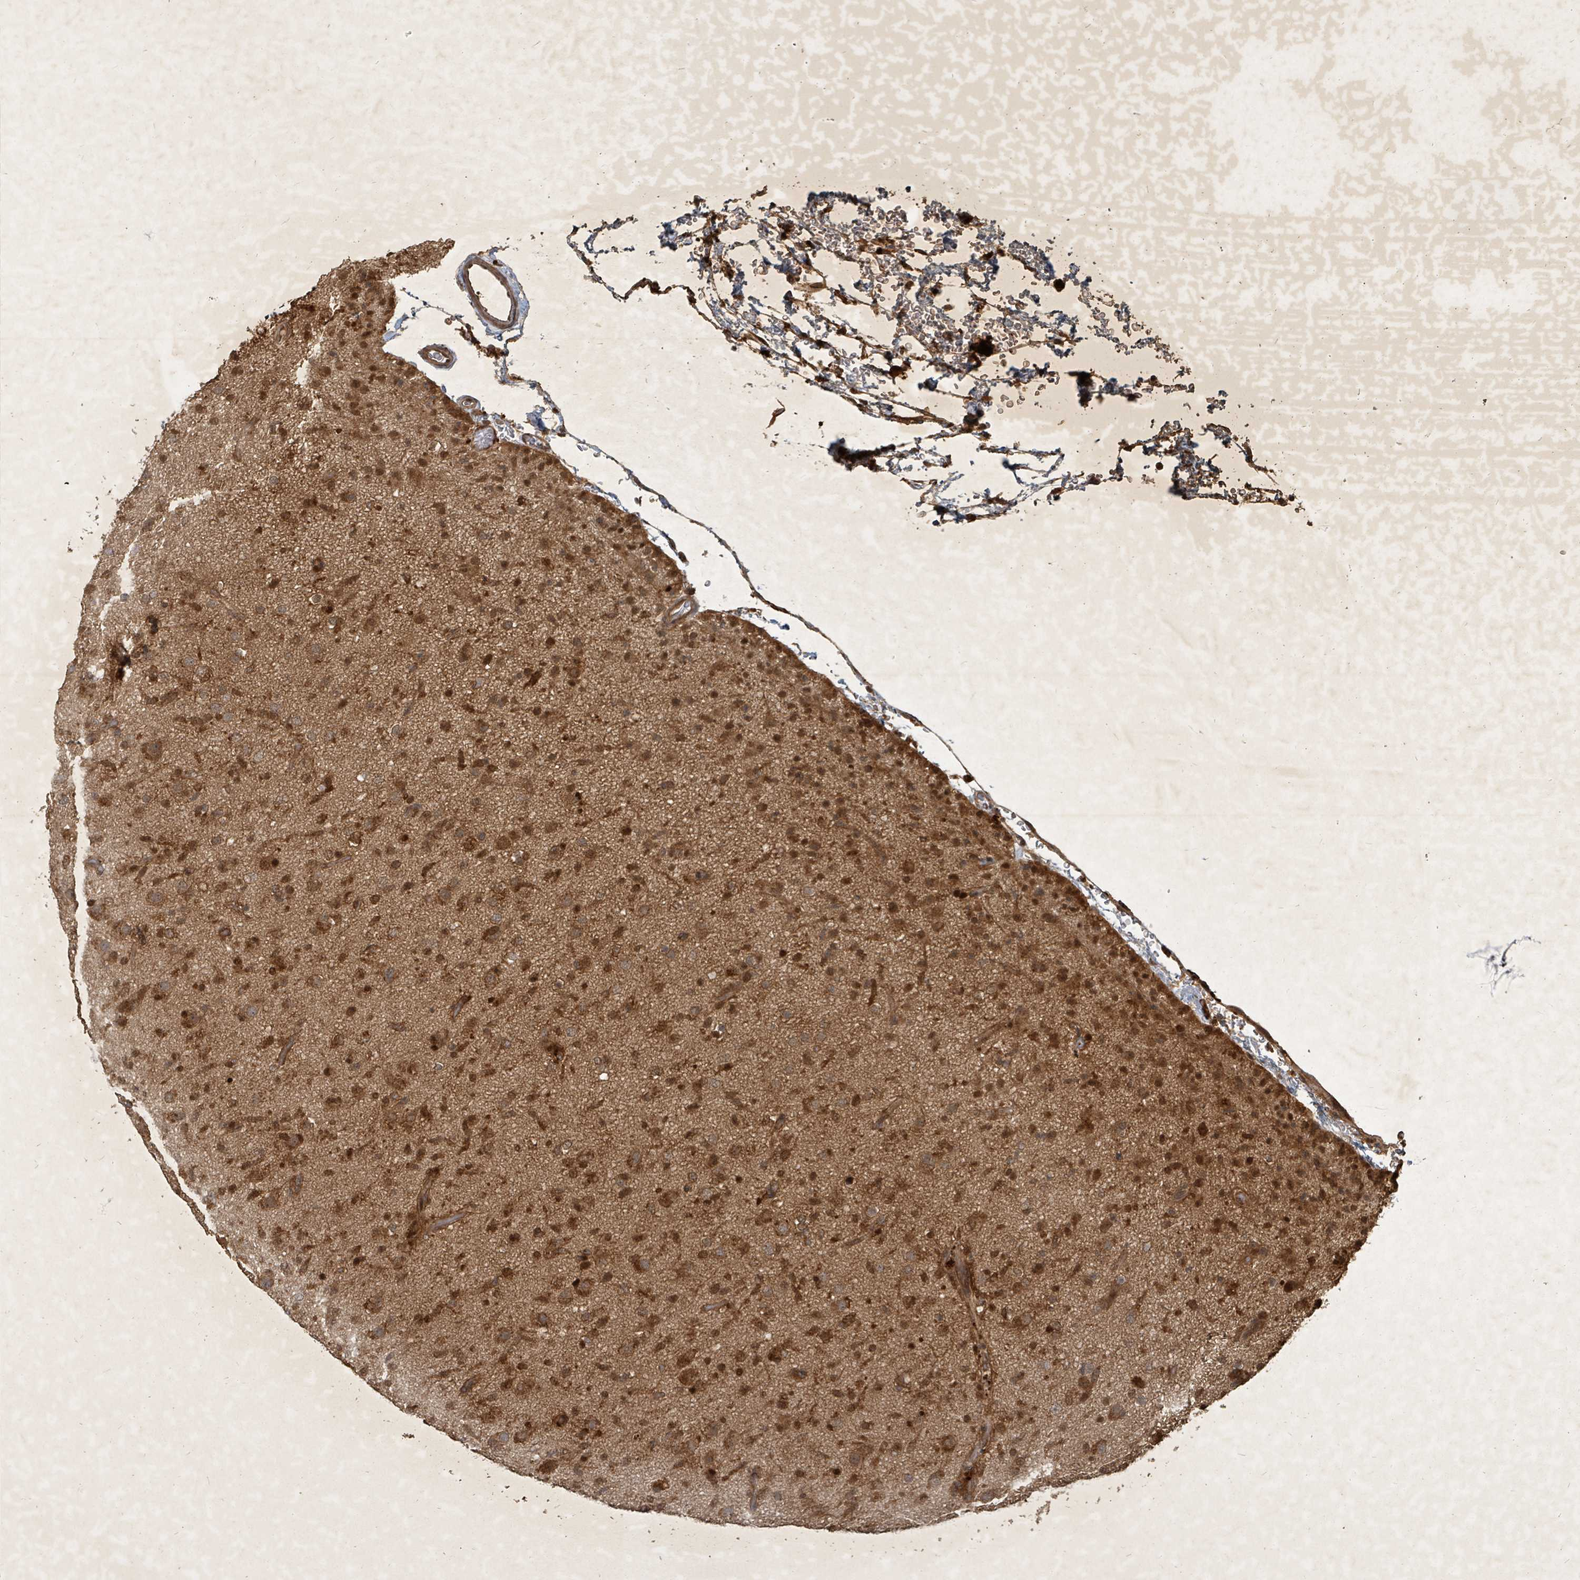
{"staining": {"intensity": "moderate", "quantity": ">75%", "location": "cytoplasmic/membranous,nuclear"}, "tissue": "glioma", "cell_type": "Tumor cells", "image_type": "cancer", "snomed": [{"axis": "morphology", "description": "Glioma, malignant, Low grade"}, {"axis": "topography", "description": "Brain"}], "caption": "Glioma stained for a protein (brown) demonstrates moderate cytoplasmic/membranous and nuclear positive expression in about >75% of tumor cells.", "gene": "KDM4E", "patient": {"sex": "male", "age": 65}}